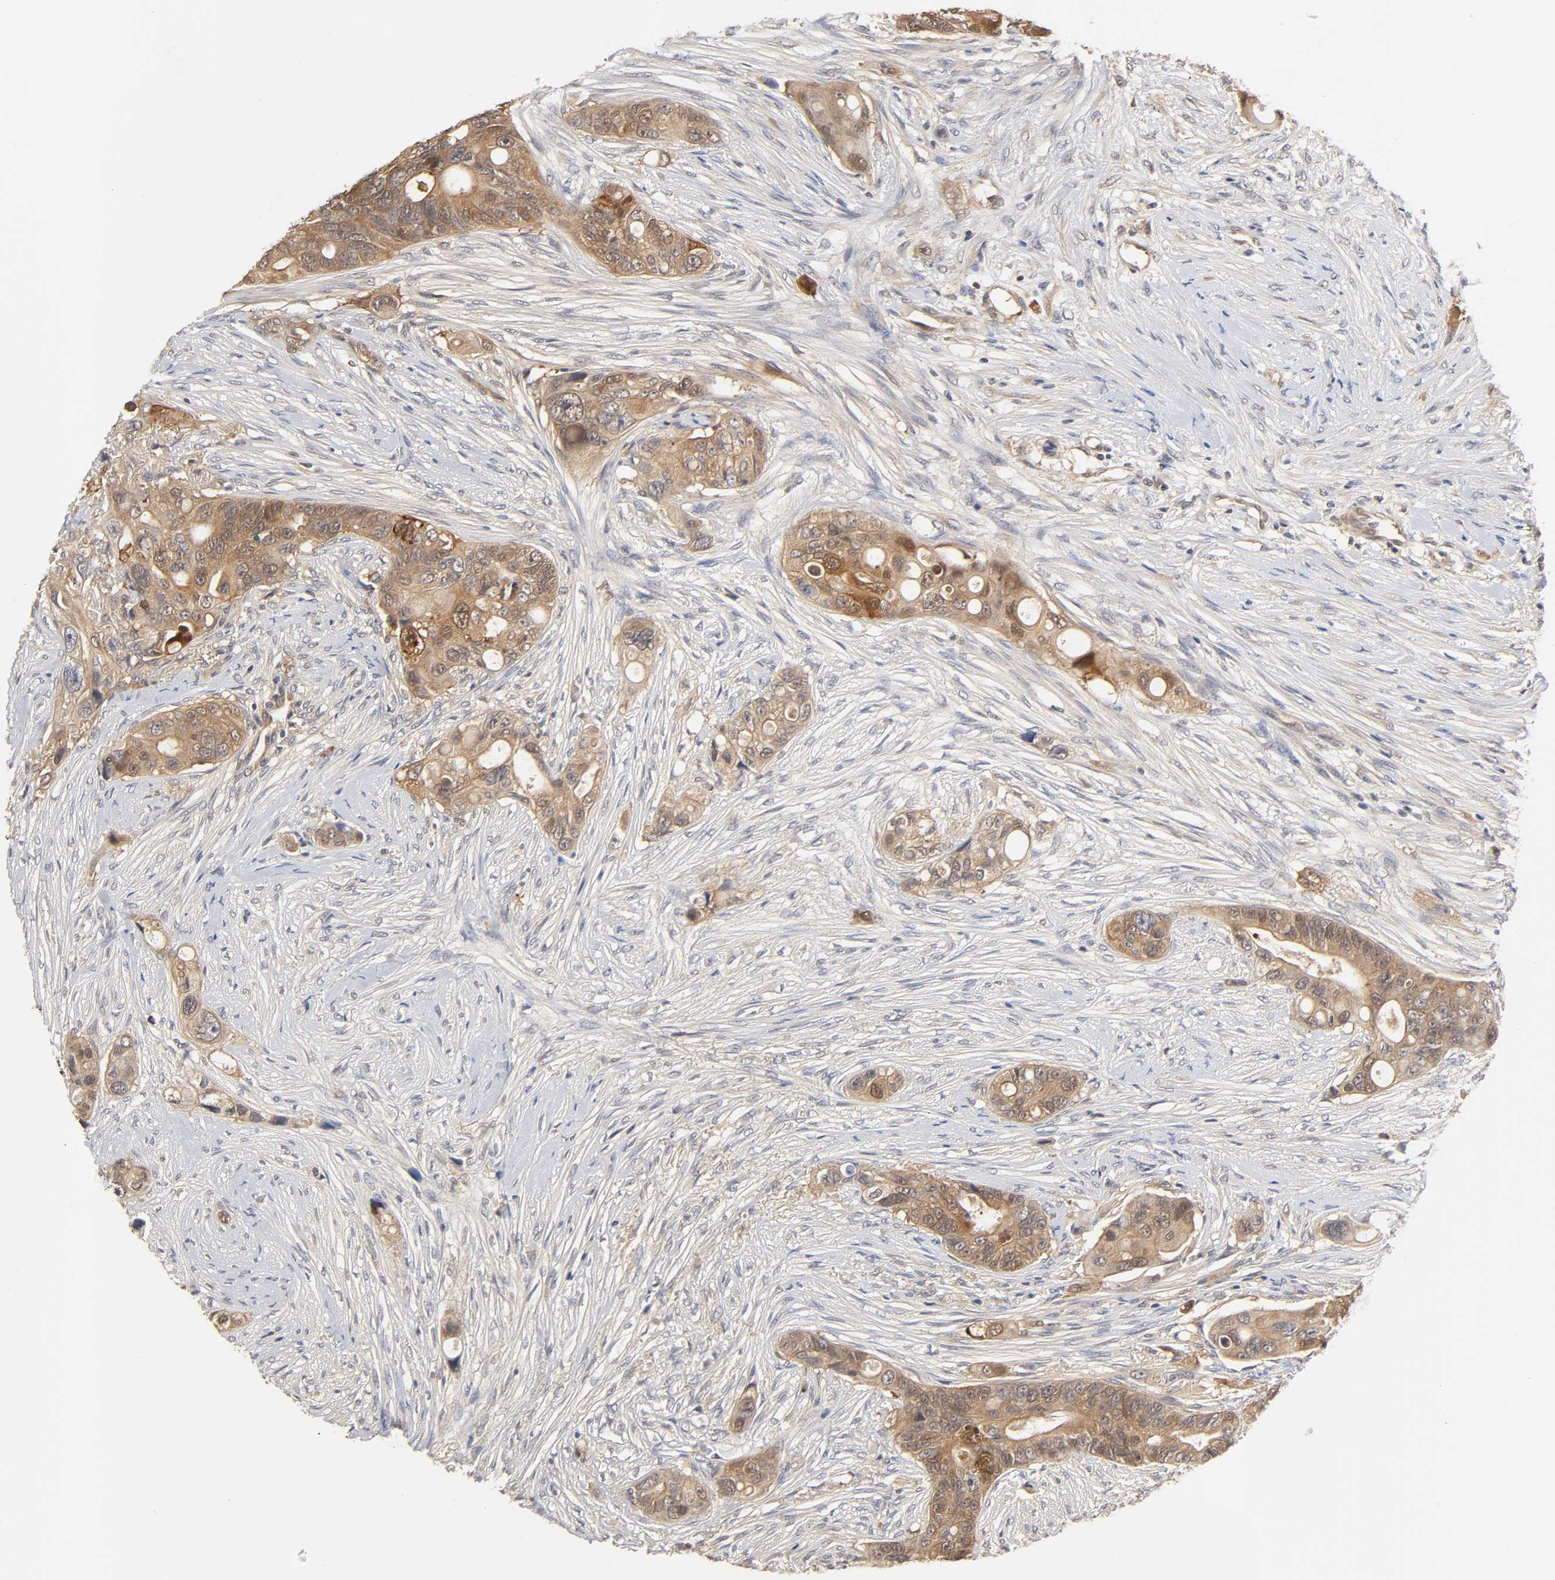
{"staining": {"intensity": "moderate", "quantity": ">75%", "location": "cytoplasmic/membranous"}, "tissue": "colorectal cancer", "cell_type": "Tumor cells", "image_type": "cancer", "snomed": [{"axis": "morphology", "description": "Adenocarcinoma, NOS"}, {"axis": "topography", "description": "Colon"}], "caption": "Adenocarcinoma (colorectal) stained for a protein shows moderate cytoplasmic/membranous positivity in tumor cells.", "gene": "PDE5A", "patient": {"sex": "female", "age": 57}}